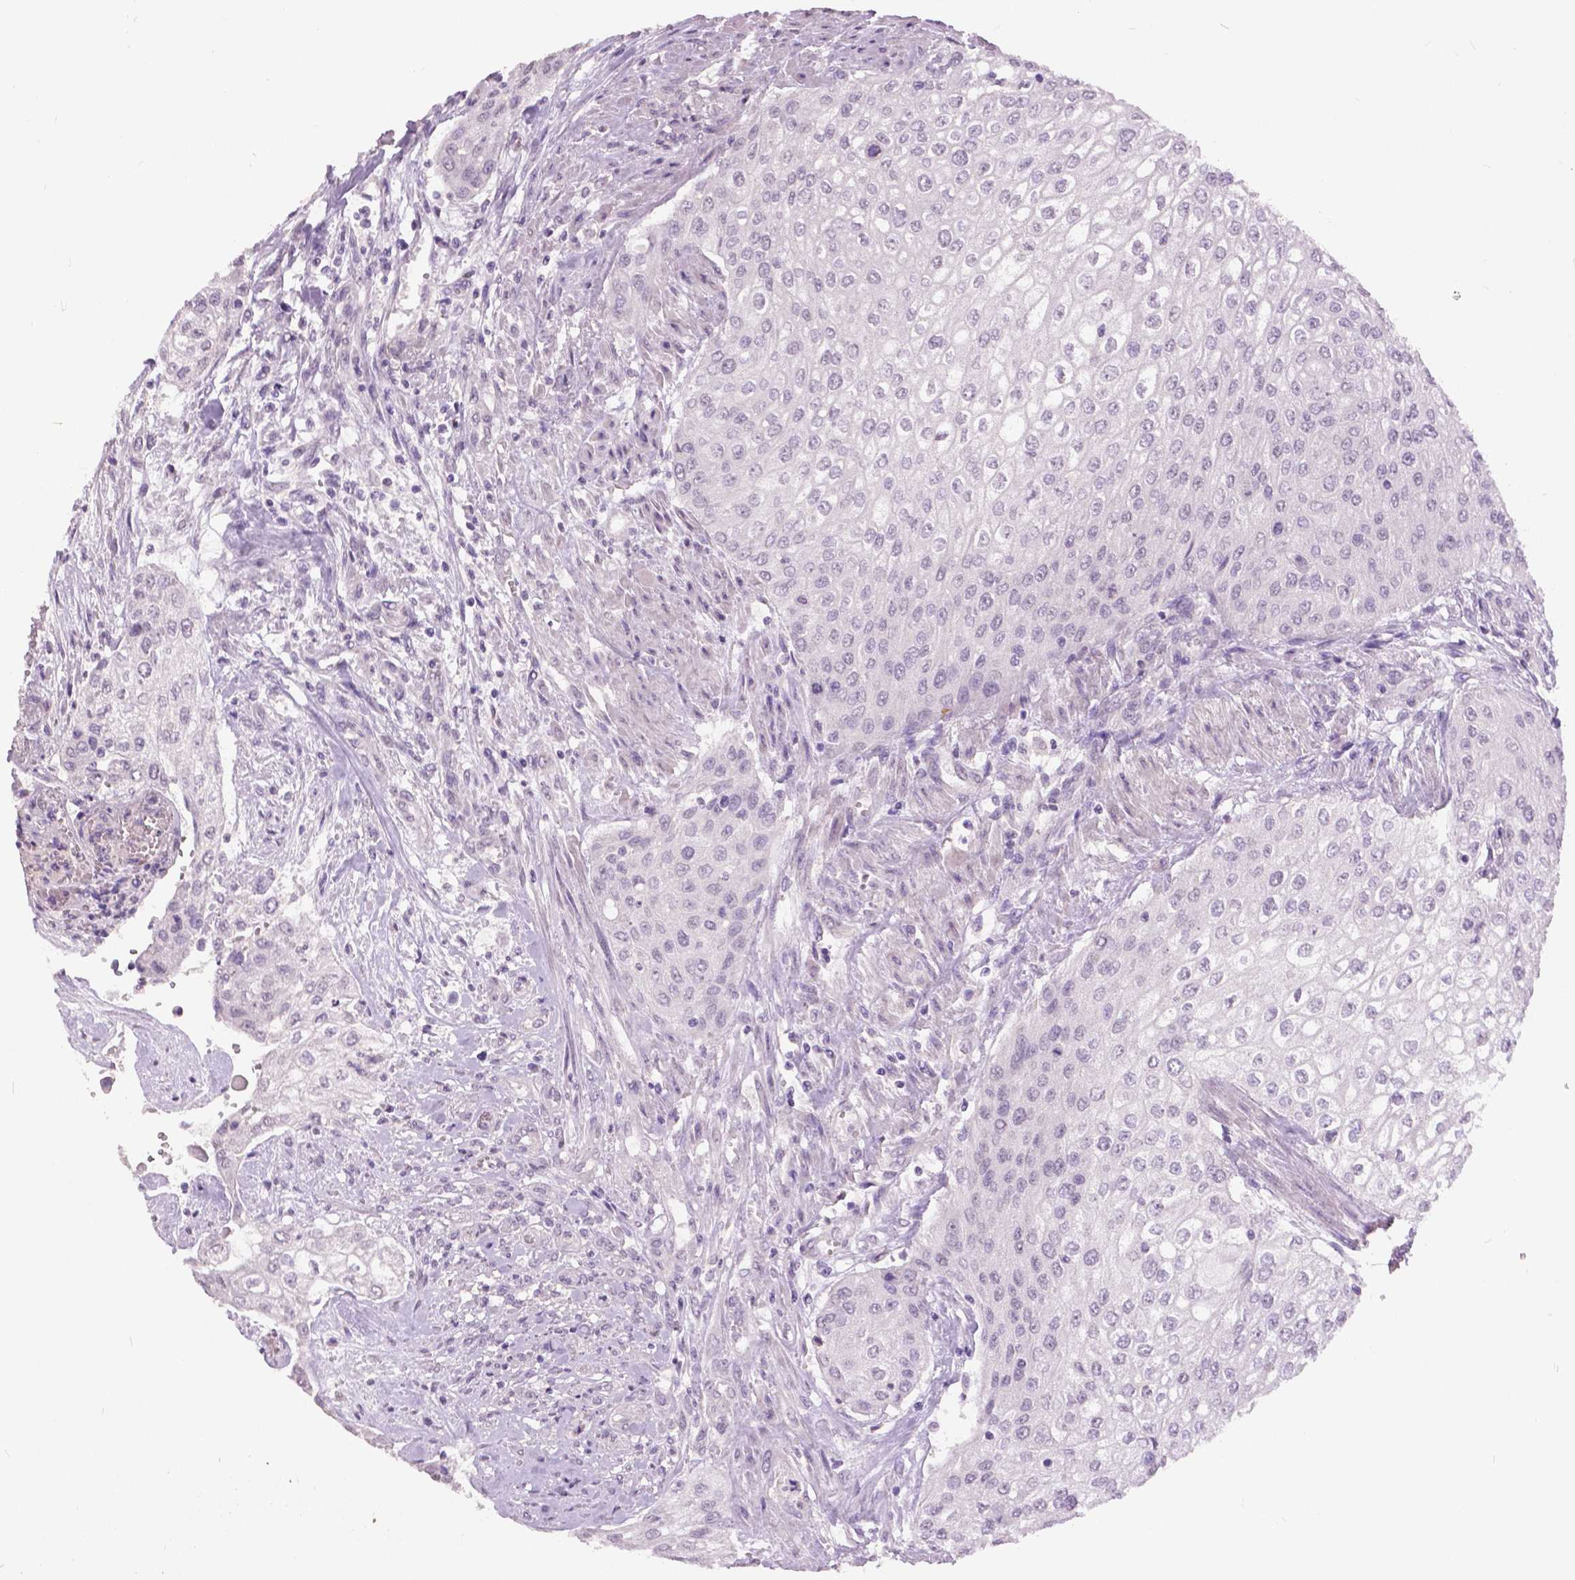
{"staining": {"intensity": "negative", "quantity": "none", "location": "none"}, "tissue": "urothelial cancer", "cell_type": "Tumor cells", "image_type": "cancer", "snomed": [{"axis": "morphology", "description": "Urothelial carcinoma, High grade"}, {"axis": "topography", "description": "Urinary bladder"}], "caption": "Immunohistochemistry (IHC) image of neoplastic tissue: human urothelial cancer stained with DAB displays no significant protein staining in tumor cells.", "gene": "GRIN2A", "patient": {"sex": "male", "age": 62}}